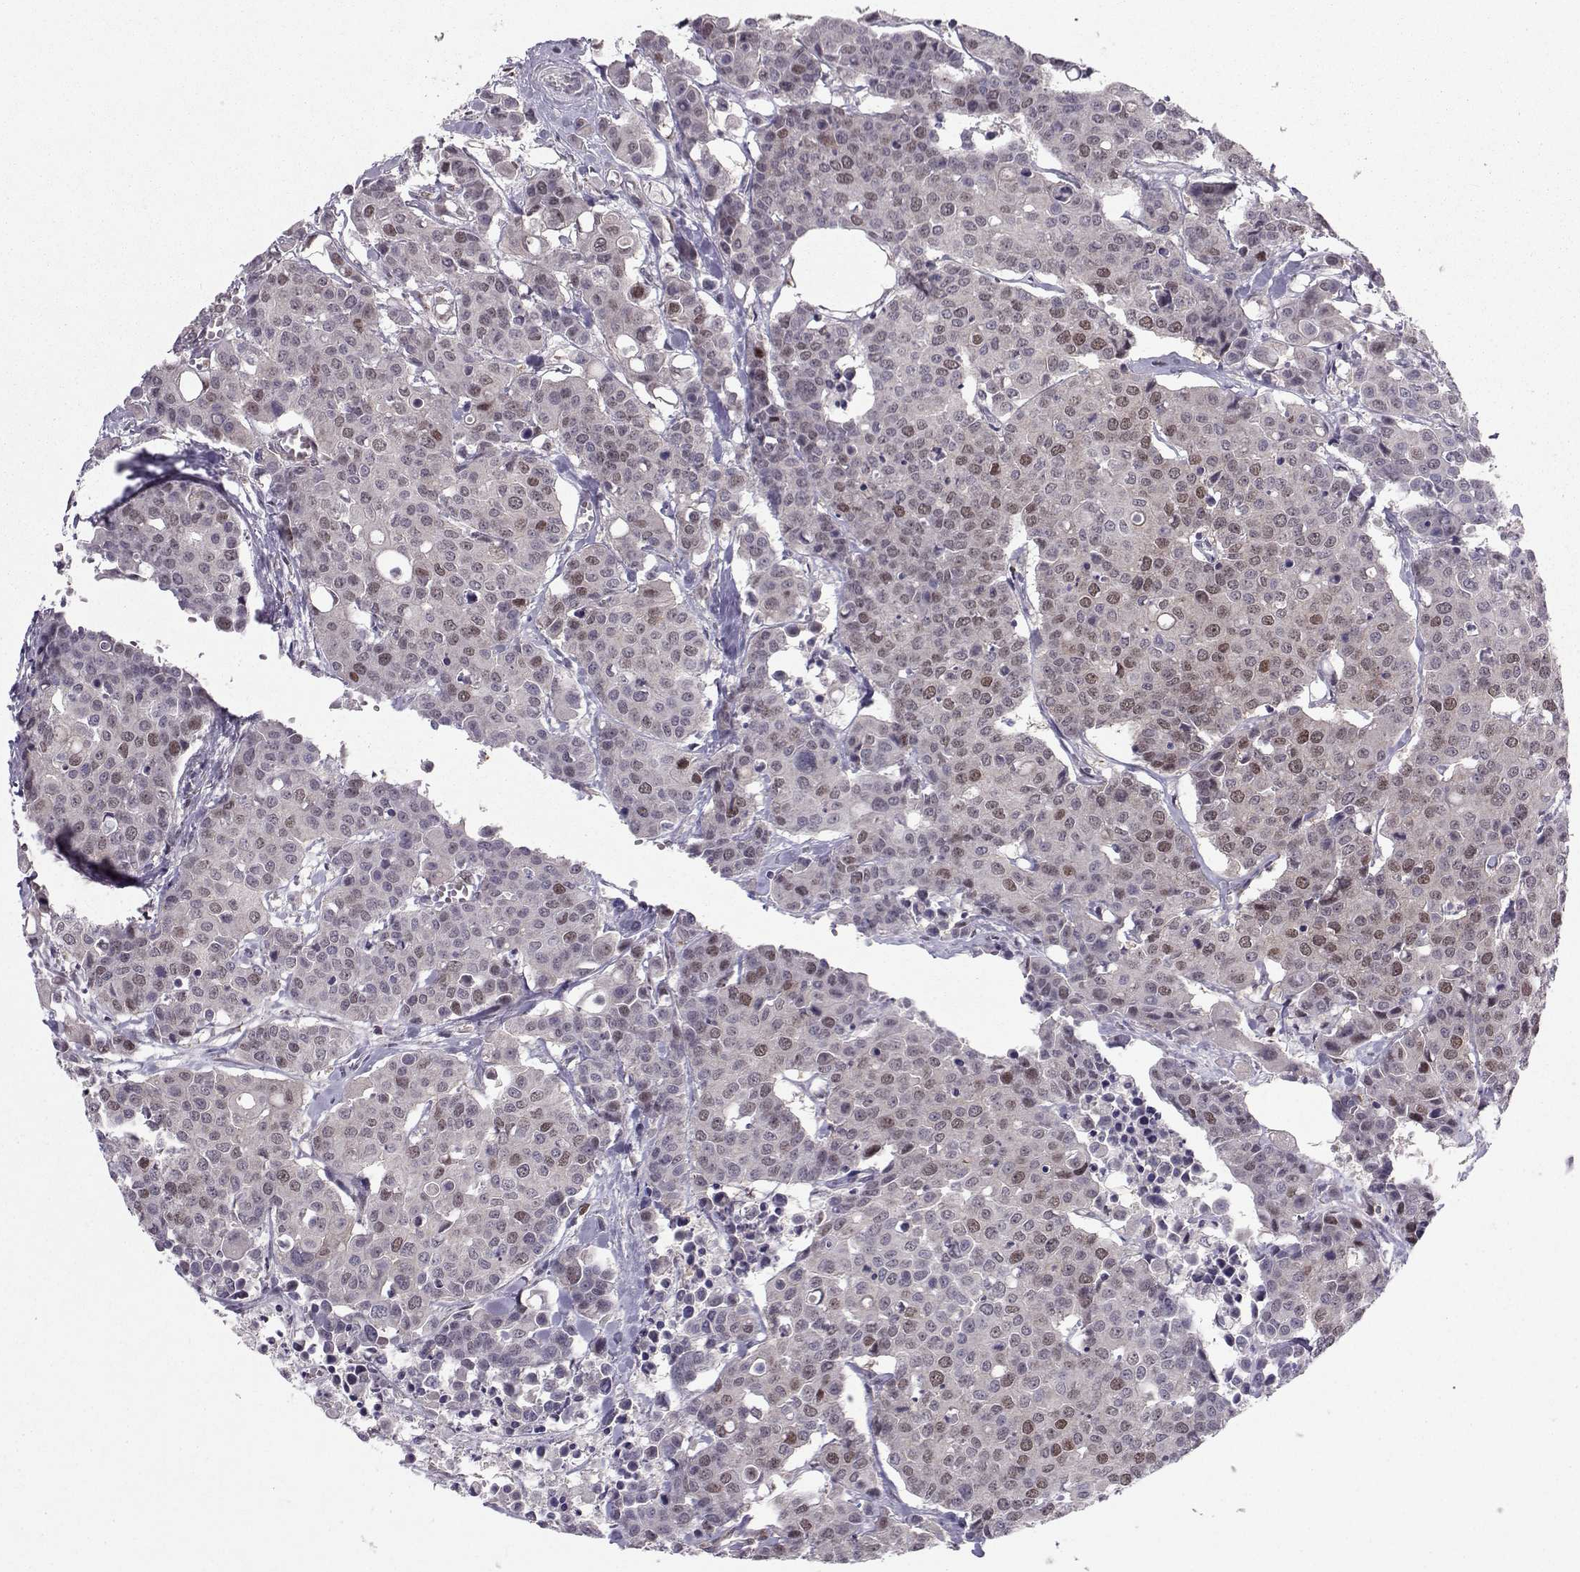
{"staining": {"intensity": "moderate", "quantity": "<25%", "location": "nuclear"}, "tissue": "carcinoid", "cell_type": "Tumor cells", "image_type": "cancer", "snomed": [{"axis": "morphology", "description": "Carcinoid, malignant, NOS"}, {"axis": "topography", "description": "Colon"}], "caption": "Immunohistochemical staining of malignant carcinoid shows low levels of moderate nuclear staining in about <25% of tumor cells. Ihc stains the protein in brown and the nuclei are stained blue.", "gene": "CDK4", "patient": {"sex": "male", "age": 81}}